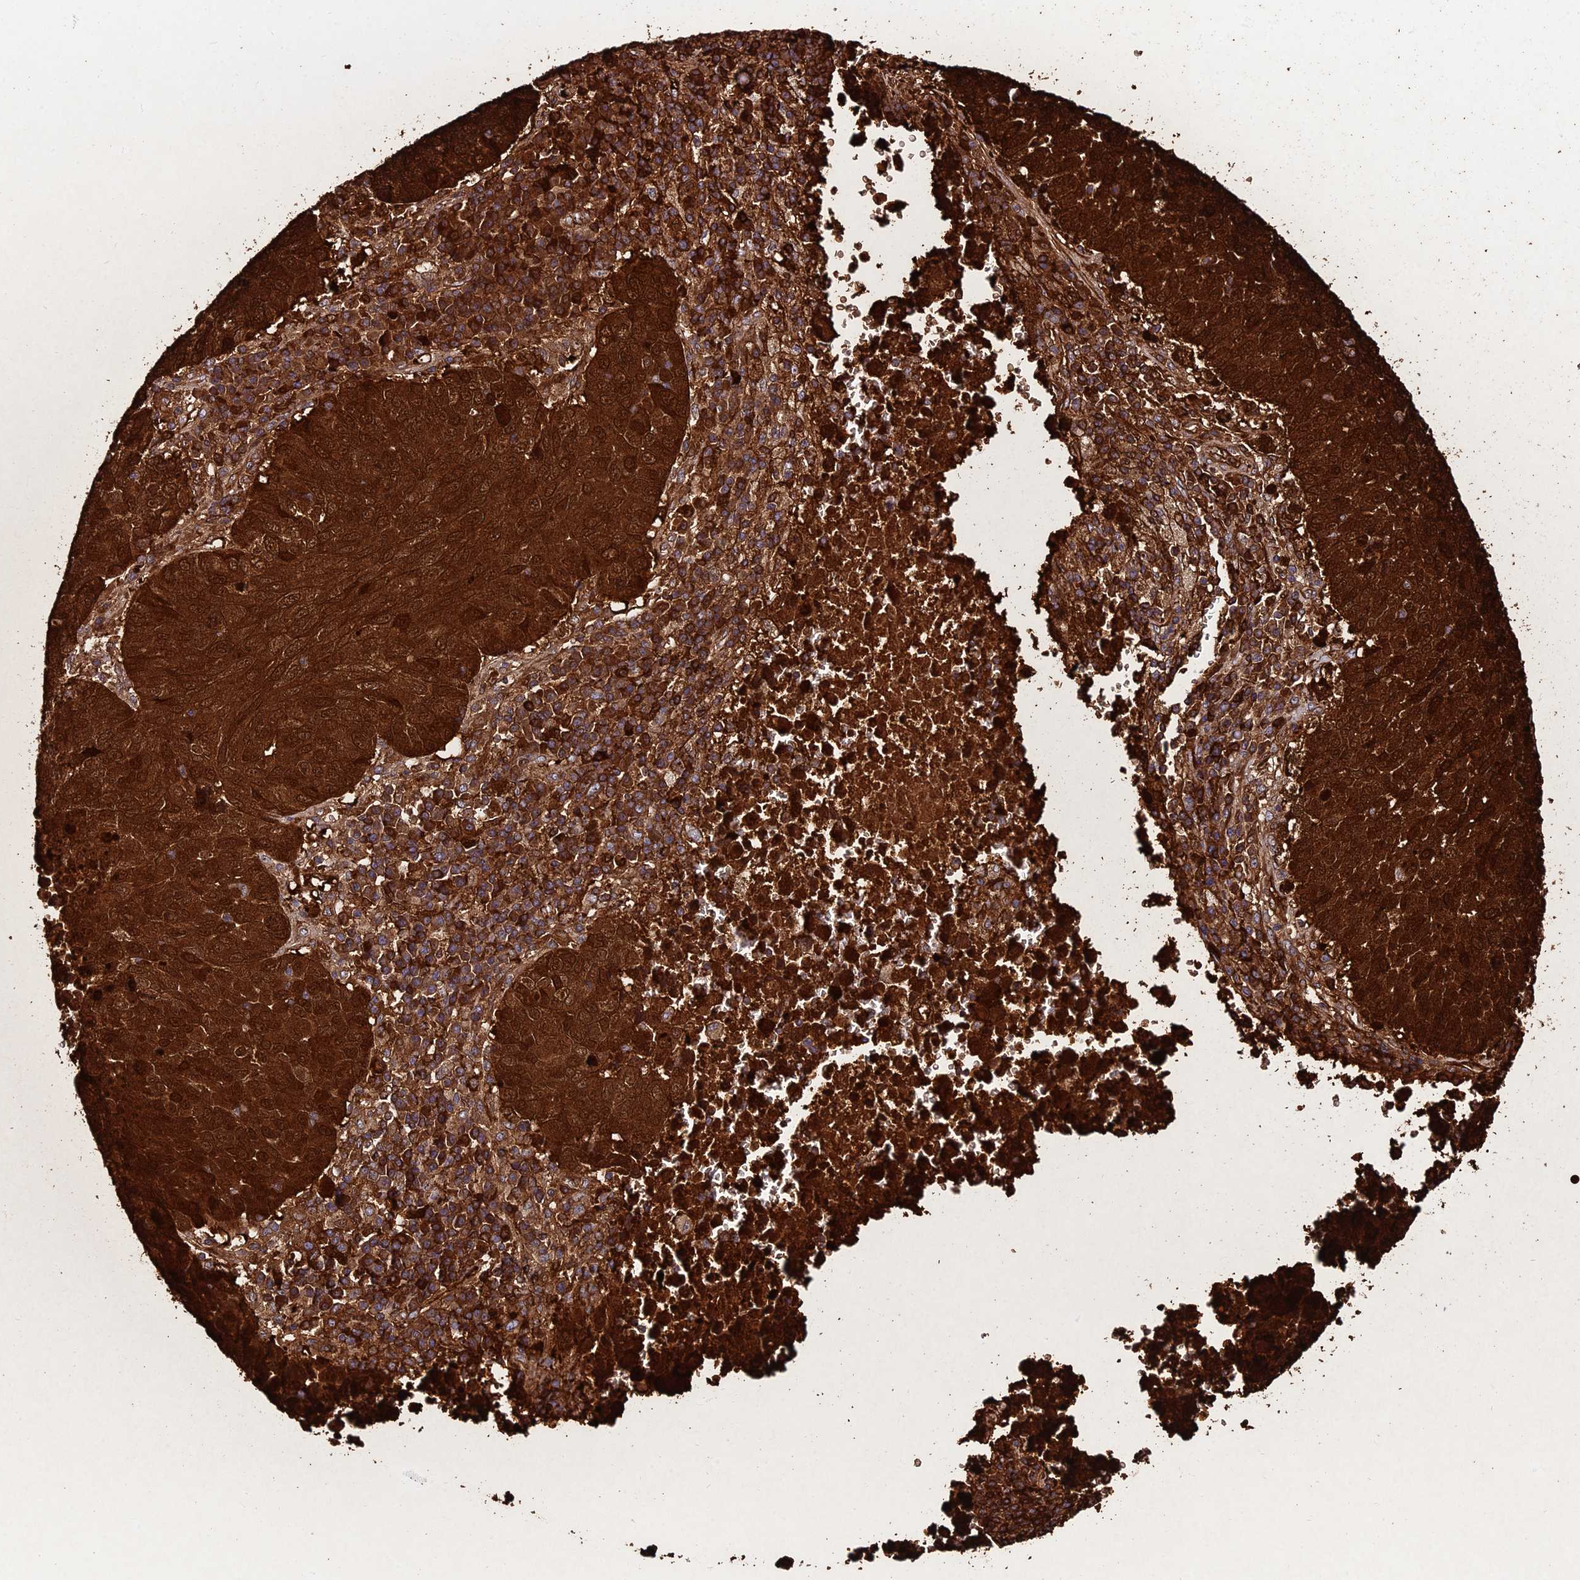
{"staining": {"intensity": "strong", "quantity": ">75%", "location": "cytoplasmic/membranous,nuclear"}, "tissue": "lung cancer", "cell_type": "Tumor cells", "image_type": "cancer", "snomed": [{"axis": "morphology", "description": "Squamous cell carcinoma, NOS"}, {"axis": "topography", "description": "Lung"}], "caption": "Human lung cancer stained for a protein (brown) reveals strong cytoplasmic/membranous and nuclear positive expression in approximately >75% of tumor cells.", "gene": "DDX19A", "patient": {"sex": "male", "age": 73}}